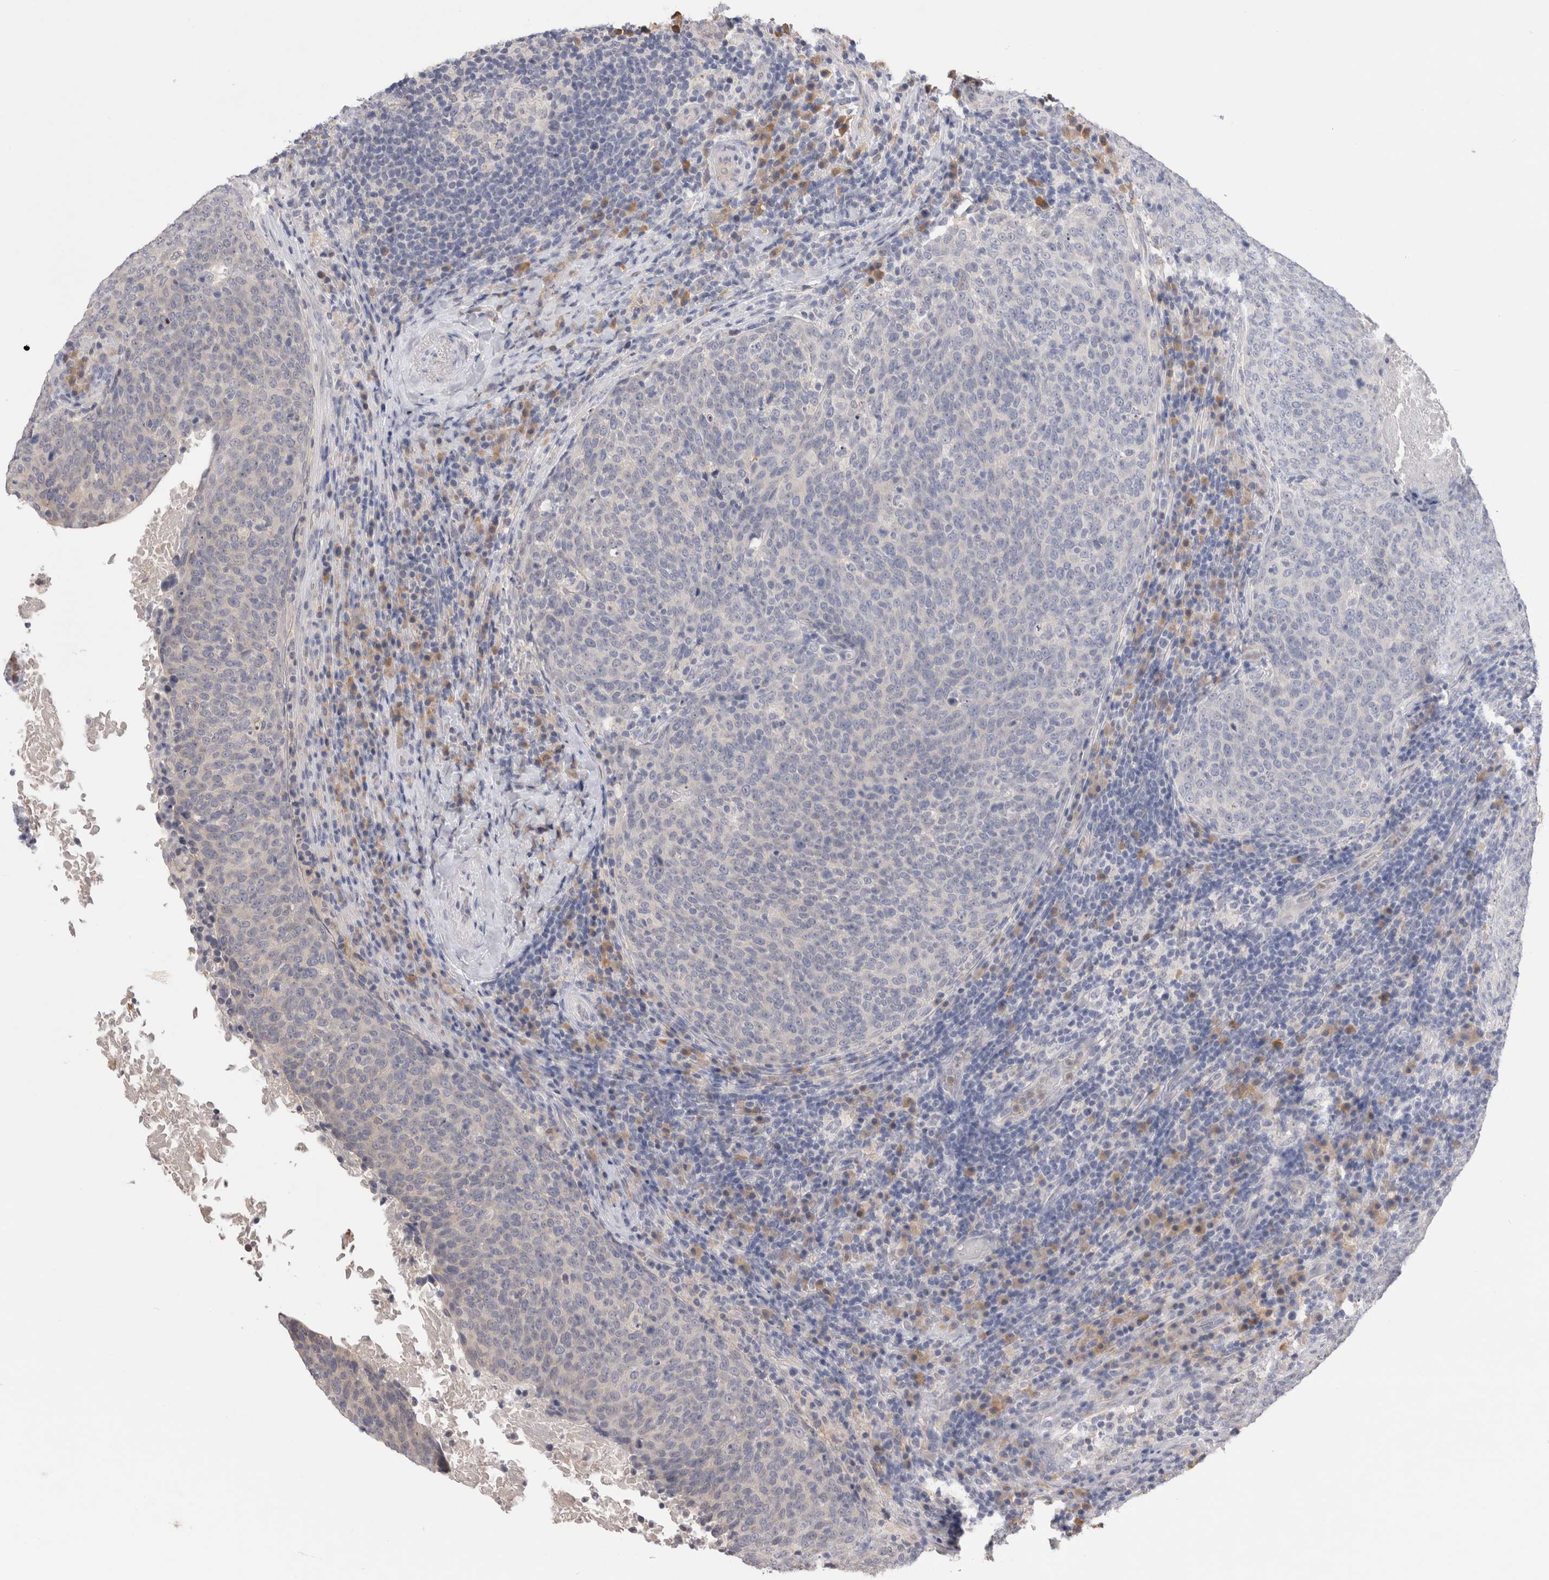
{"staining": {"intensity": "negative", "quantity": "none", "location": "none"}, "tissue": "head and neck cancer", "cell_type": "Tumor cells", "image_type": "cancer", "snomed": [{"axis": "morphology", "description": "Squamous cell carcinoma, NOS"}, {"axis": "morphology", "description": "Squamous cell carcinoma, metastatic, NOS"}, {"axis": "topography", "description": "Lymph node"}, {"axis": "topography", "description": "Head-Neck"}], "caption": "Immunohistochemical staining of head and neck metastatic squamous cell carcinoma demonstrates no significant positivity in tumor cells.", "gene": "VSIG4", "patient": {"sex": "male", "age": 62}}